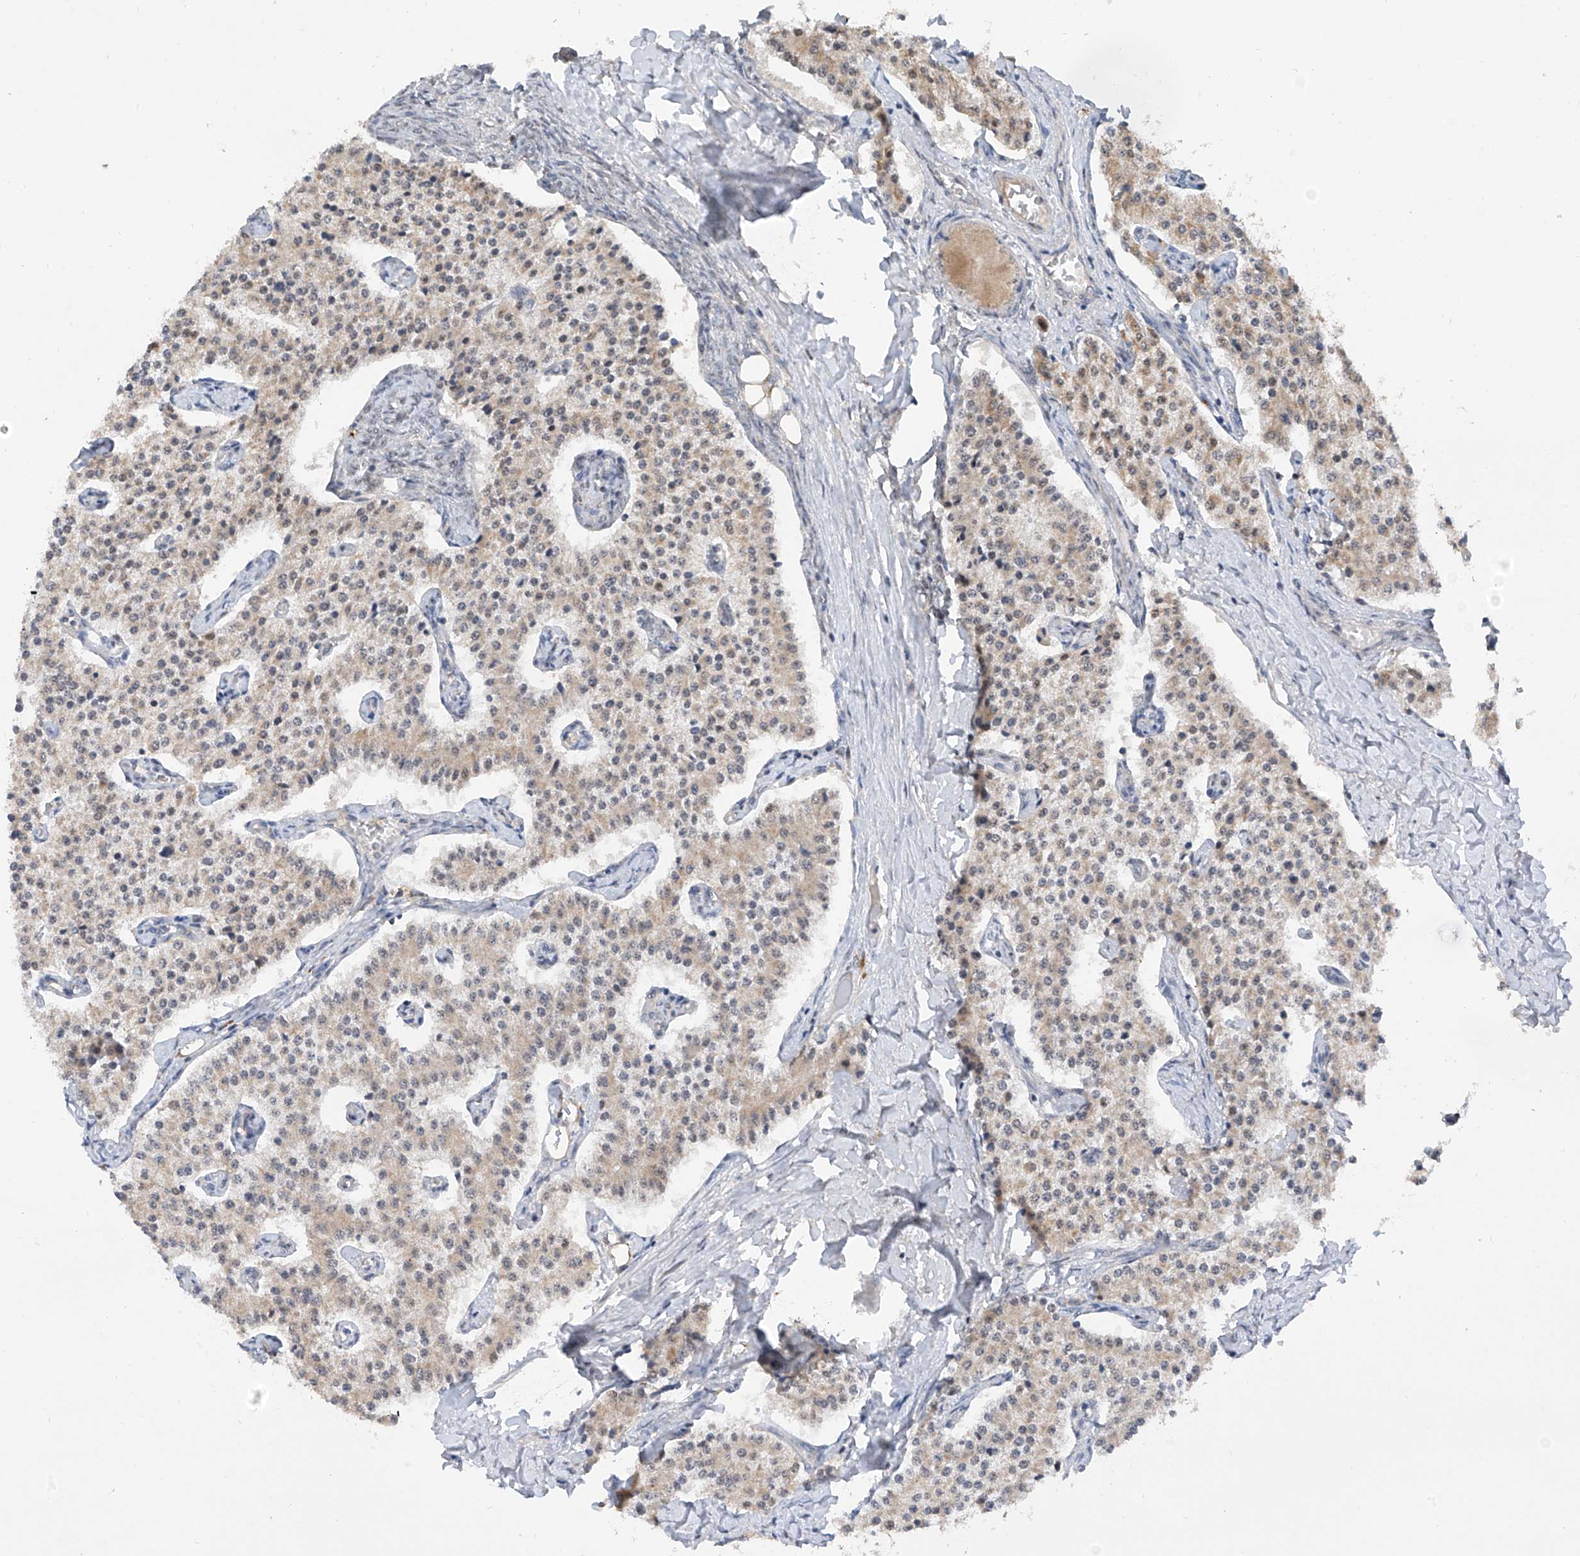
{"staining": {"intensity": "weak", "quantity": "25%-75%", "location": "cytoplasmic/membranous,nuclear"}, "tissue": "carcinoid", "cell_type": "Tumor cells", "image_type": "cancer", "snomed": [{"axis": "morphology", "description": "Carcinoid, malignant, NOS"}, {"axis": "topography", "description": "Colon"}], "caption": "The histopathology image displays immunohistochemical staining of carcinoid. There is weak cytoplasmic/membranous and nuclear positivity is identified in approximately 25%-75% of tumor cells.", "gene": "RPAIN", "patient": {"sex": "female", "age": 52}}